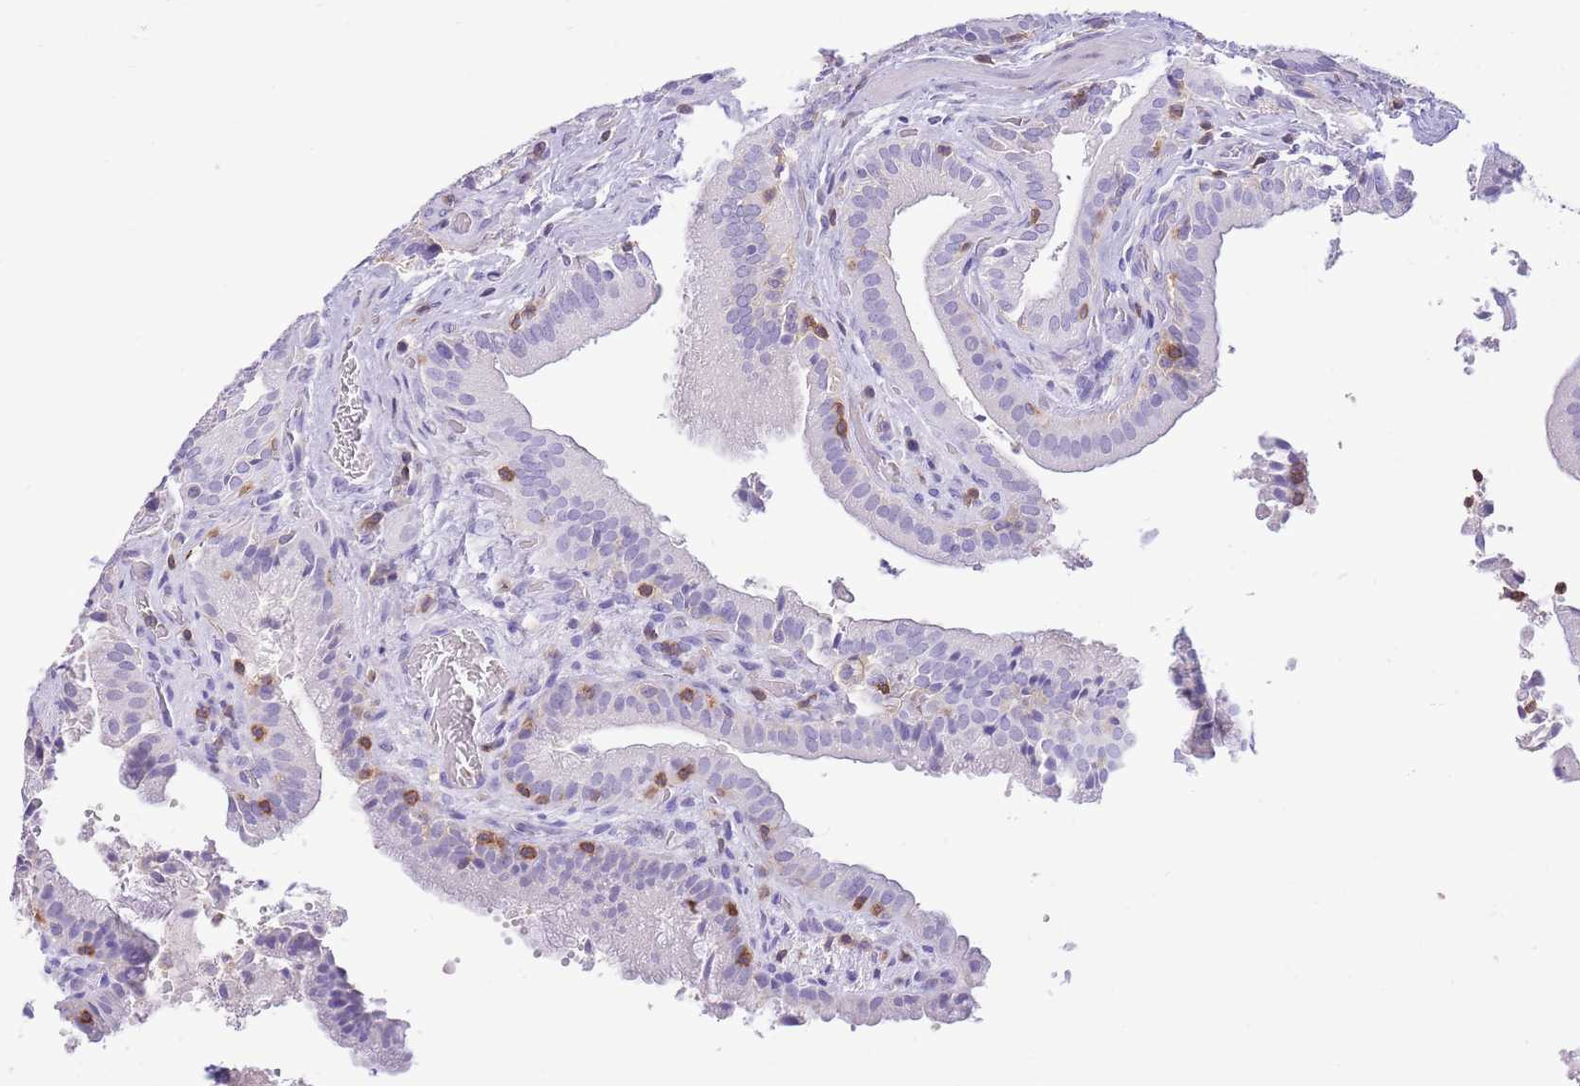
{"staining": {"intensity": "negative", "quantity": "none", "location": "none"}, "tissue": "gallbladder", "cell_type": "Glandular cells", "image_type": "normal", "snomed": [{"axis": "morphology", "description": "Normal tissue, NOS"}, {"axis": "topography", "description": "Gallbladder"}], "caption": "IHC micrograph of unremarkable human gallbladder stained for a protein (brown), which shows no positivity in glandular cells.", "gene": "OR4Q3", "patient": {"sex": "male", "age": 24}}